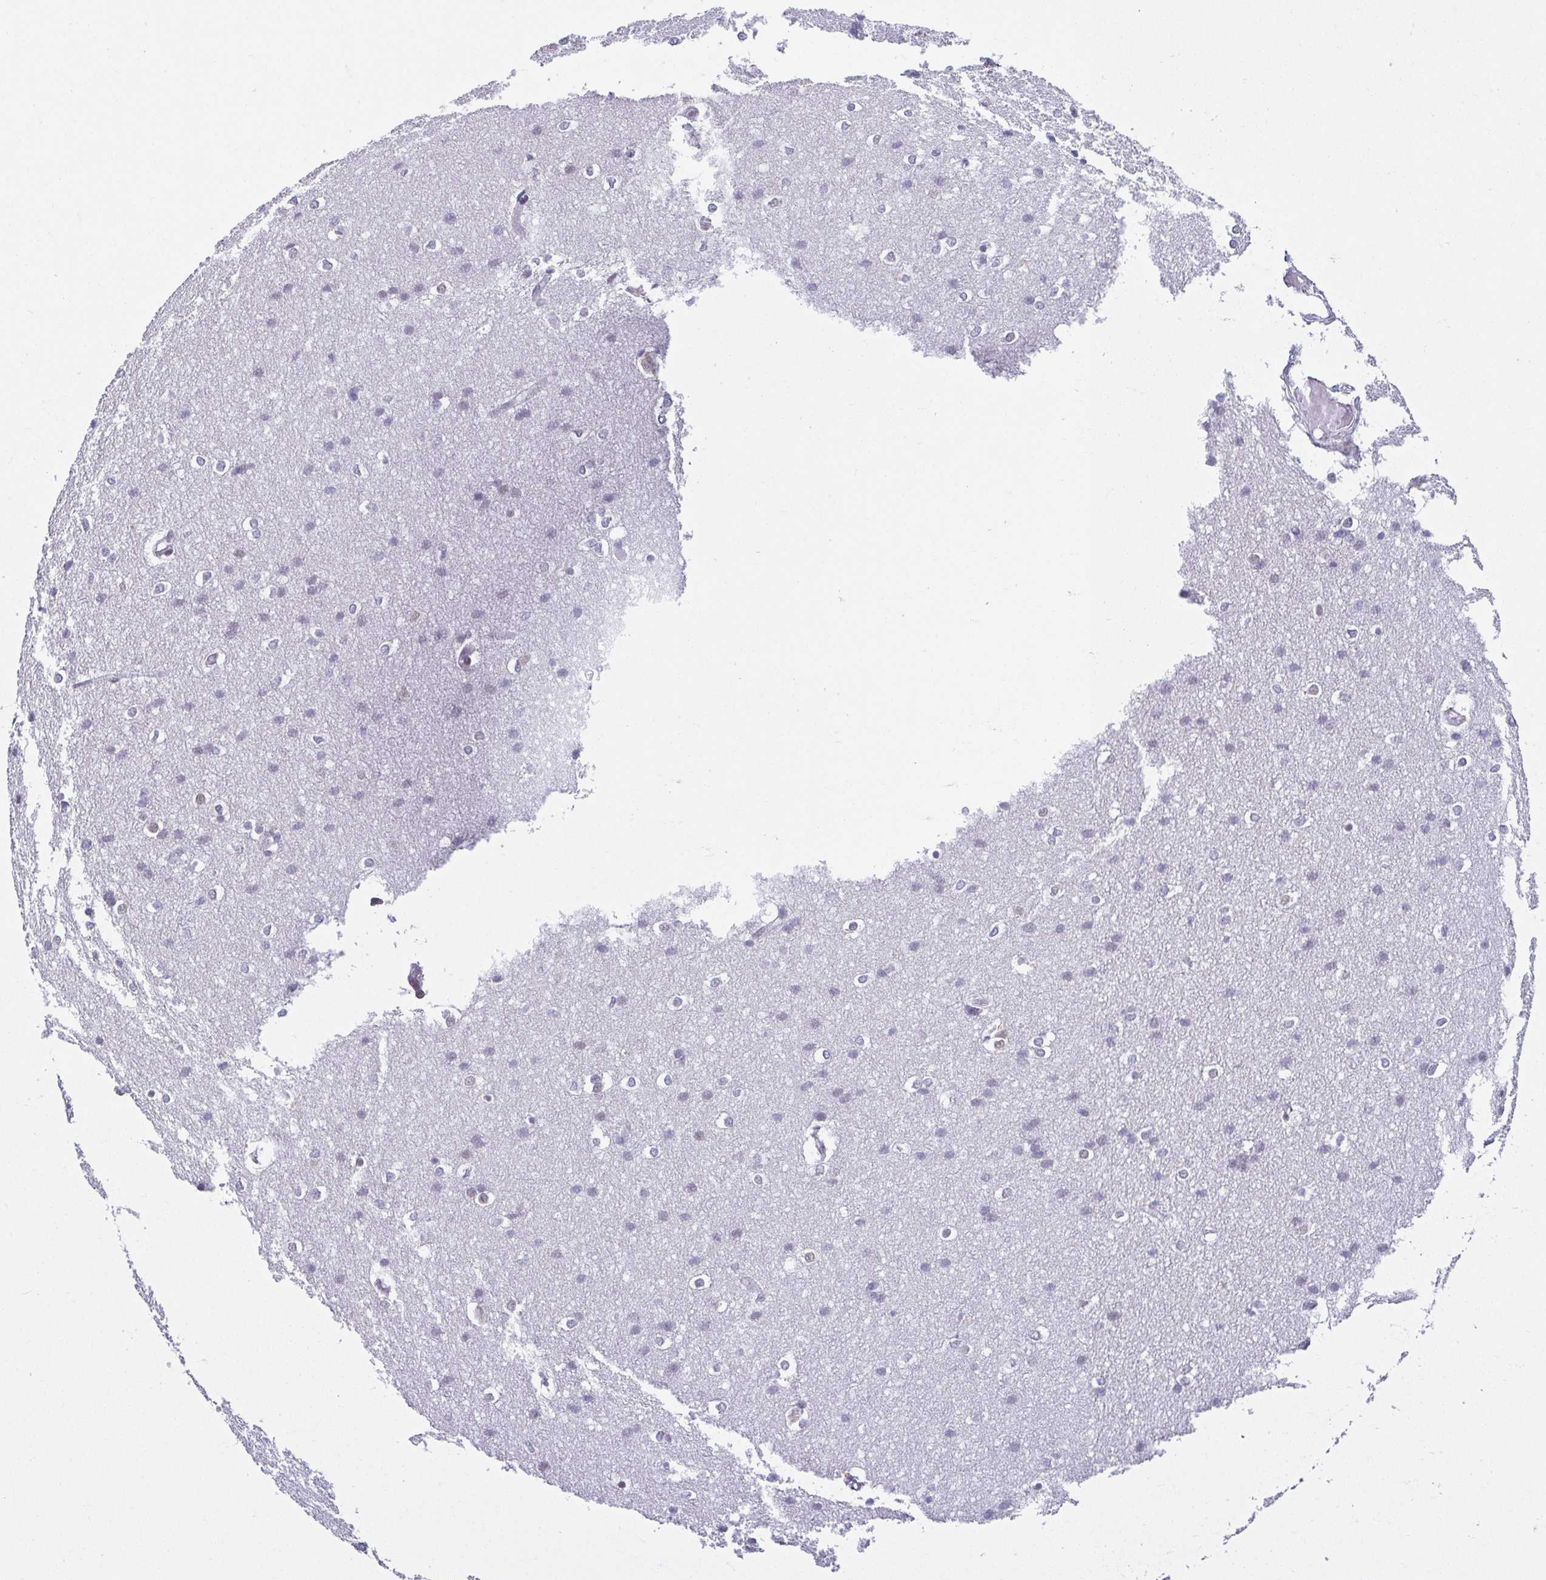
{"staining": {"intensity": "negative", "quantity": "none", "location": "none"}, "tissue": "cerebral cortex", "cell_type": "Endothelial cells", "image_type": "normal", "snomed": [{"axis": "morphology", "description": "Normal tissue, NOS"}, {"axis": "topography", "description": "Cerebral cortex"}], "caption": "Cerebral cortex was stained to show a protein in brown. There is no significant positivity in endothelial cells. (DAB immunohistochemistry with hematoxylin counter stain).", "gene": "RBM3", "patient": {"sex": "male", "age": 37}}